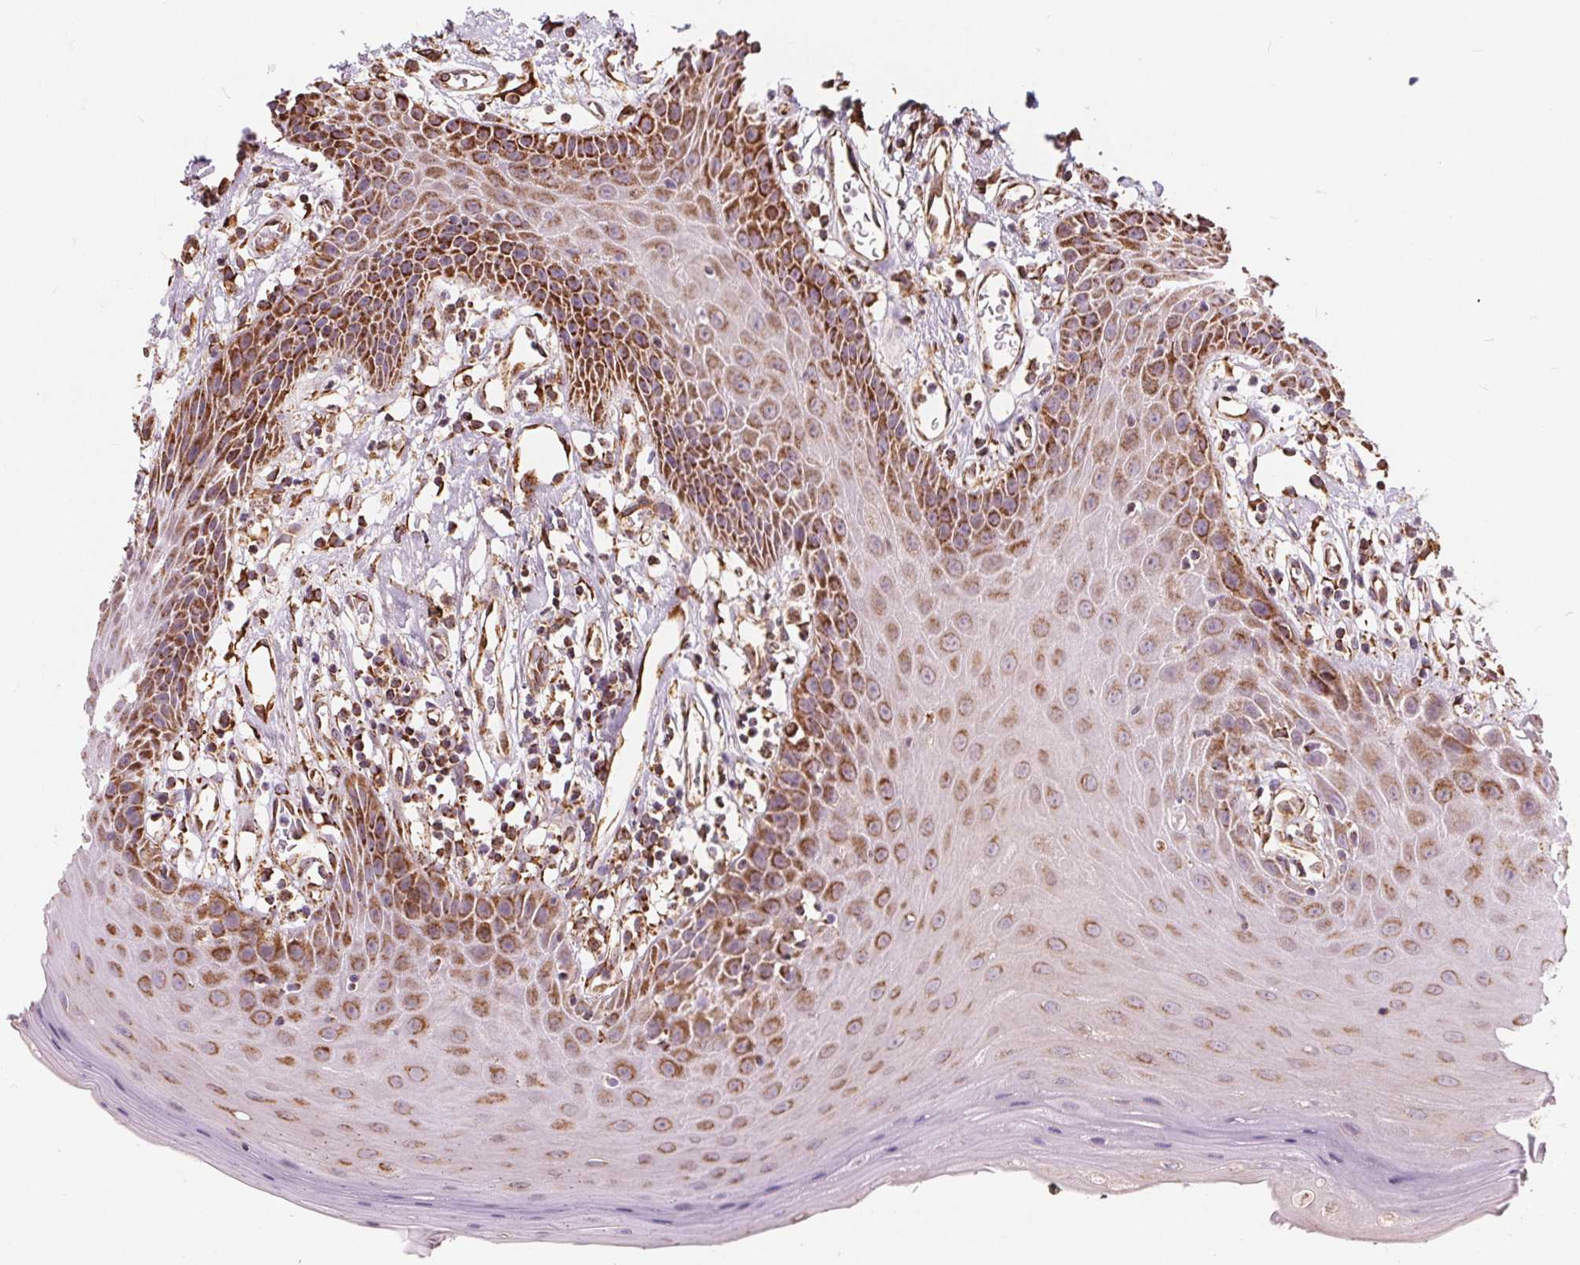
{"staining": {"intensity": "moderate", "quantity": "25%-75%", "location": "cytoplasmic/membranous"}, "tissue": "oral mucosa", "cell_type": "Squamous epithelial cells", "image_type": "normal", "snomed": [{"axis": "morphology", "description": "Normal tissue, NOS"}, {"axis": "topography", "description": "Oral tissue"}, {"axis": "topography", "description": "Tounge, NOS"}], "caption": "Protein expression analysis of normal human oral mucosa reveals moderate cytoplasmic/membranous staining in about 25%-75% of squamous epithelial cells.", "gene": "PLSCR3", "patient": {"sex": "female", "age": 59}}